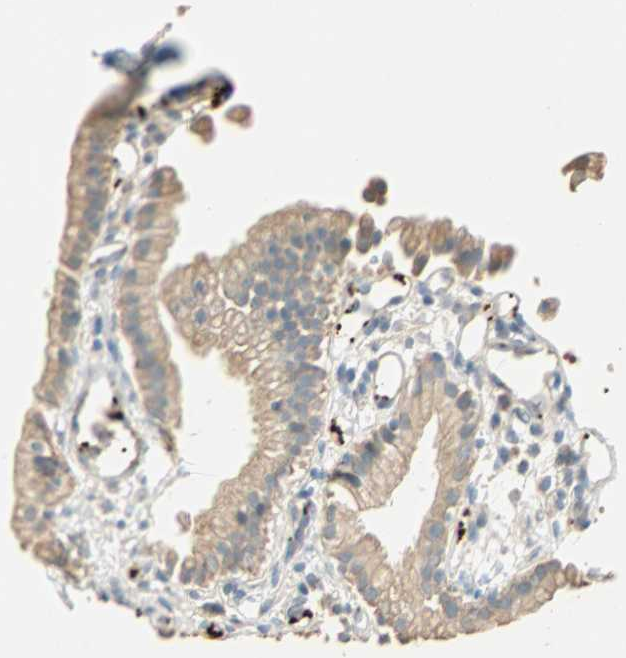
{"staining": {"intensity": "weak", "quantity": ">75%", "location": "cytoplasmic/membranous"}, "tissue": "gallbladder", "cell_type": "Glandular cells", "image_type": "normal", "snomed": [{"axis": "morphology", "description": "Normal tissue, NOS"}, {"axis": "topography", "description": "Gallbladder"}], "caption": "This image exhibits immunohistochemistry staining of normal gallbladder, with low weak cytoplasmic/membranous positivity in about >75% of glandular cells.", "gene": "RAD18", "patient": {"sex": "male", "age": 65}}